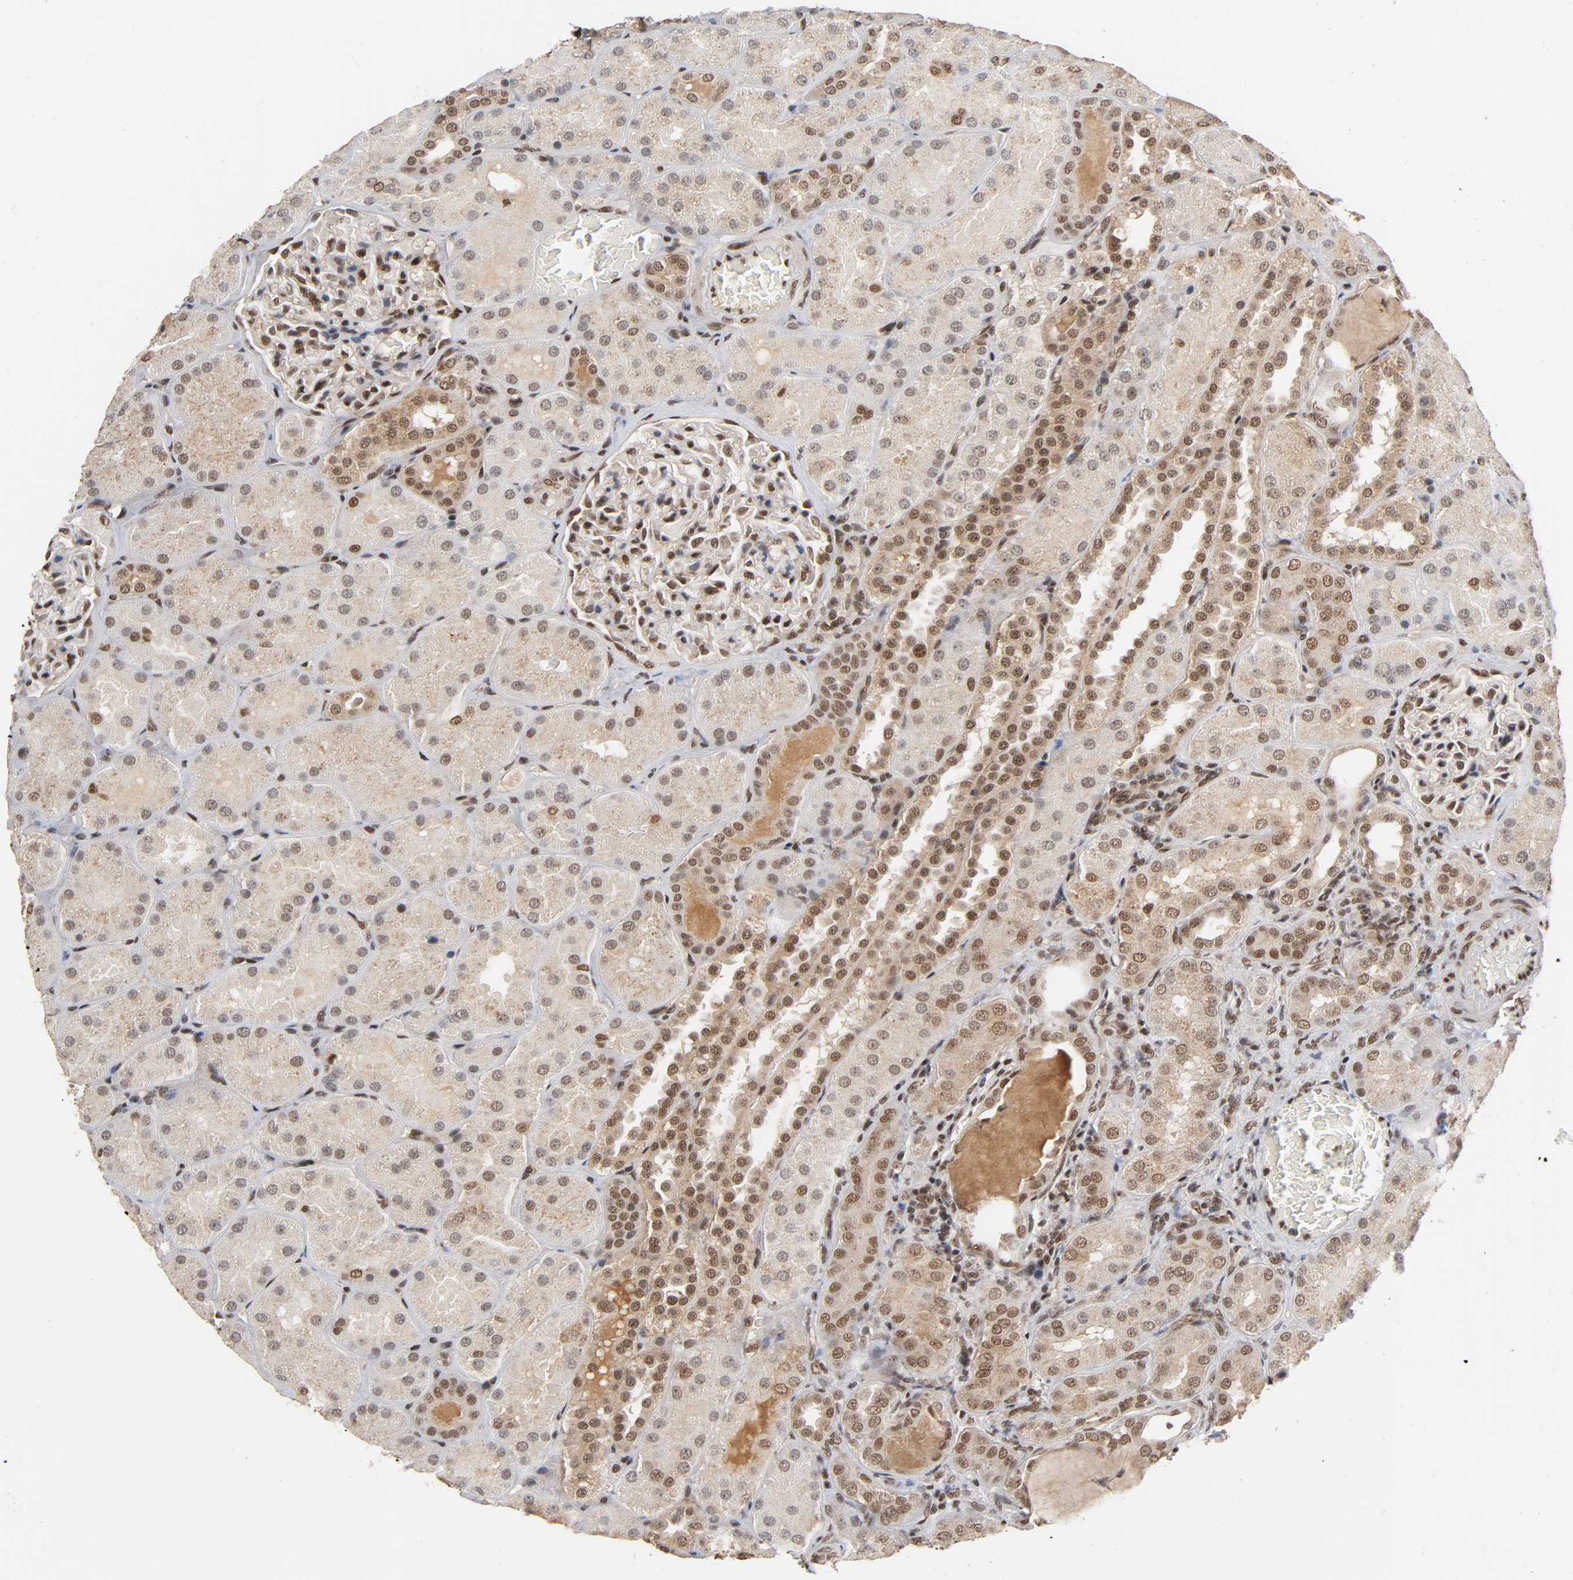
{"staining": {"intensity": "strong", "quantity": "25%-75%", "location": "nuclear"}, "tissue": "kidney", "cell_type": "Cells in glomeruli", "image_type": "normal", "snomed": [{"axis": "morphology", "description": "Normal tissue, NOS"}, {"axis": "topography", "description": "Kidney"}], "caption": "This is an image of immunohistochemistry (IHC) staining of normal kidney, which shows strong staining in the nuclear of cells in glomeruli.", "gene": "ZNF384", "patient": {"sex": "male", "age": 28}}